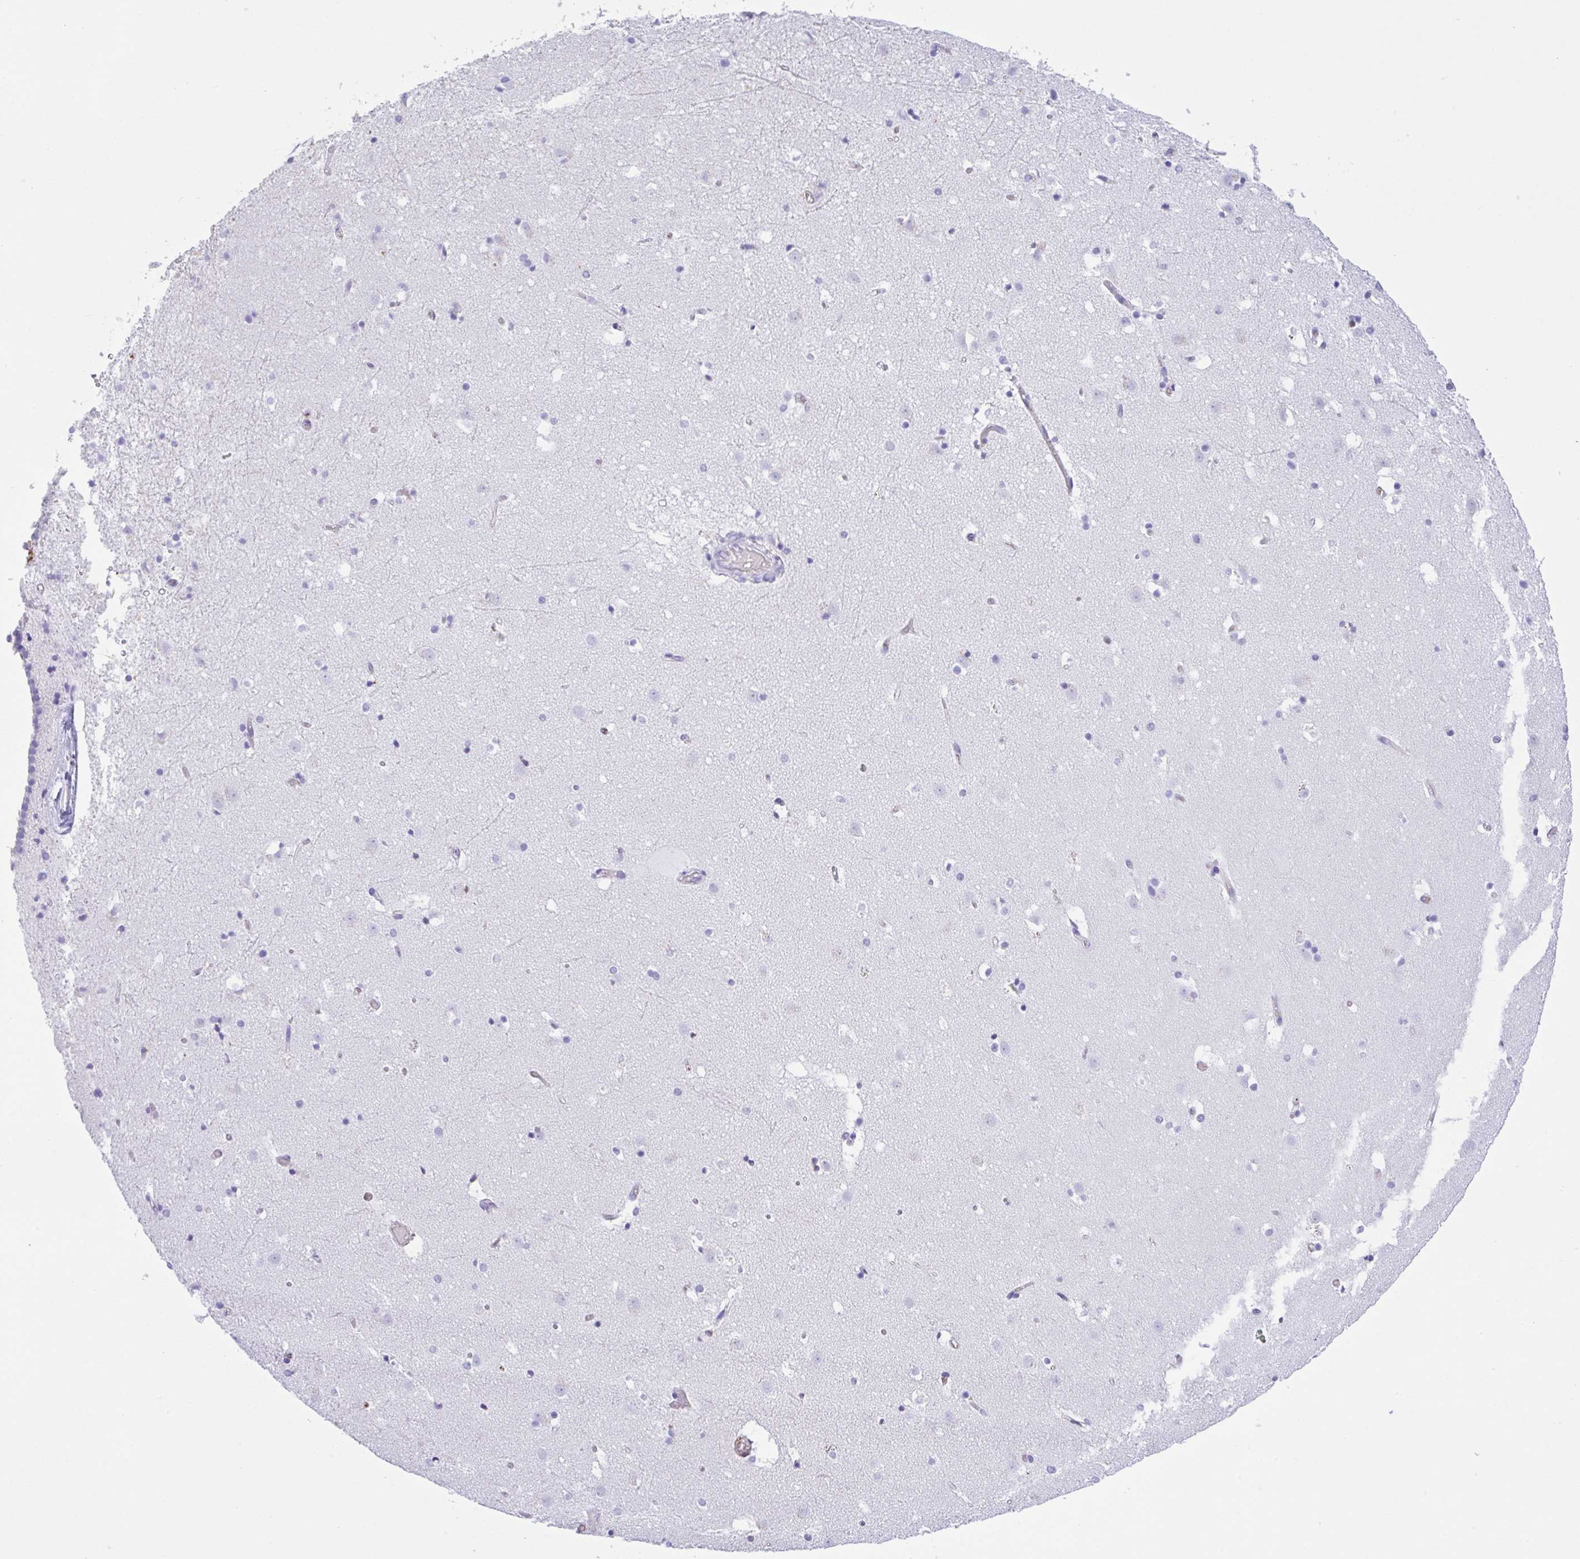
{"staining": {"intensity": "negative", "quantity": "none", "location": "none"}, "tissue": "caudate", "cell_type": "Glial cells", "image_type": "normal", "snomed": [{"axis": "morphology", "description": "Normal tissue, NOS"}, {"axis": "topography", "description": "Lateral ventricle wall"}], "caption": "Immunohistochemical staining of normal caudate displays no significant expression in glial cells. (DAB (3,3'-diaminobenzidine) immunohistochemistry (IHC) visualized using brightfield microscopy, high magnification).", "gene": "HOXC12", "patient": {"sex": "male", "age": 37}}